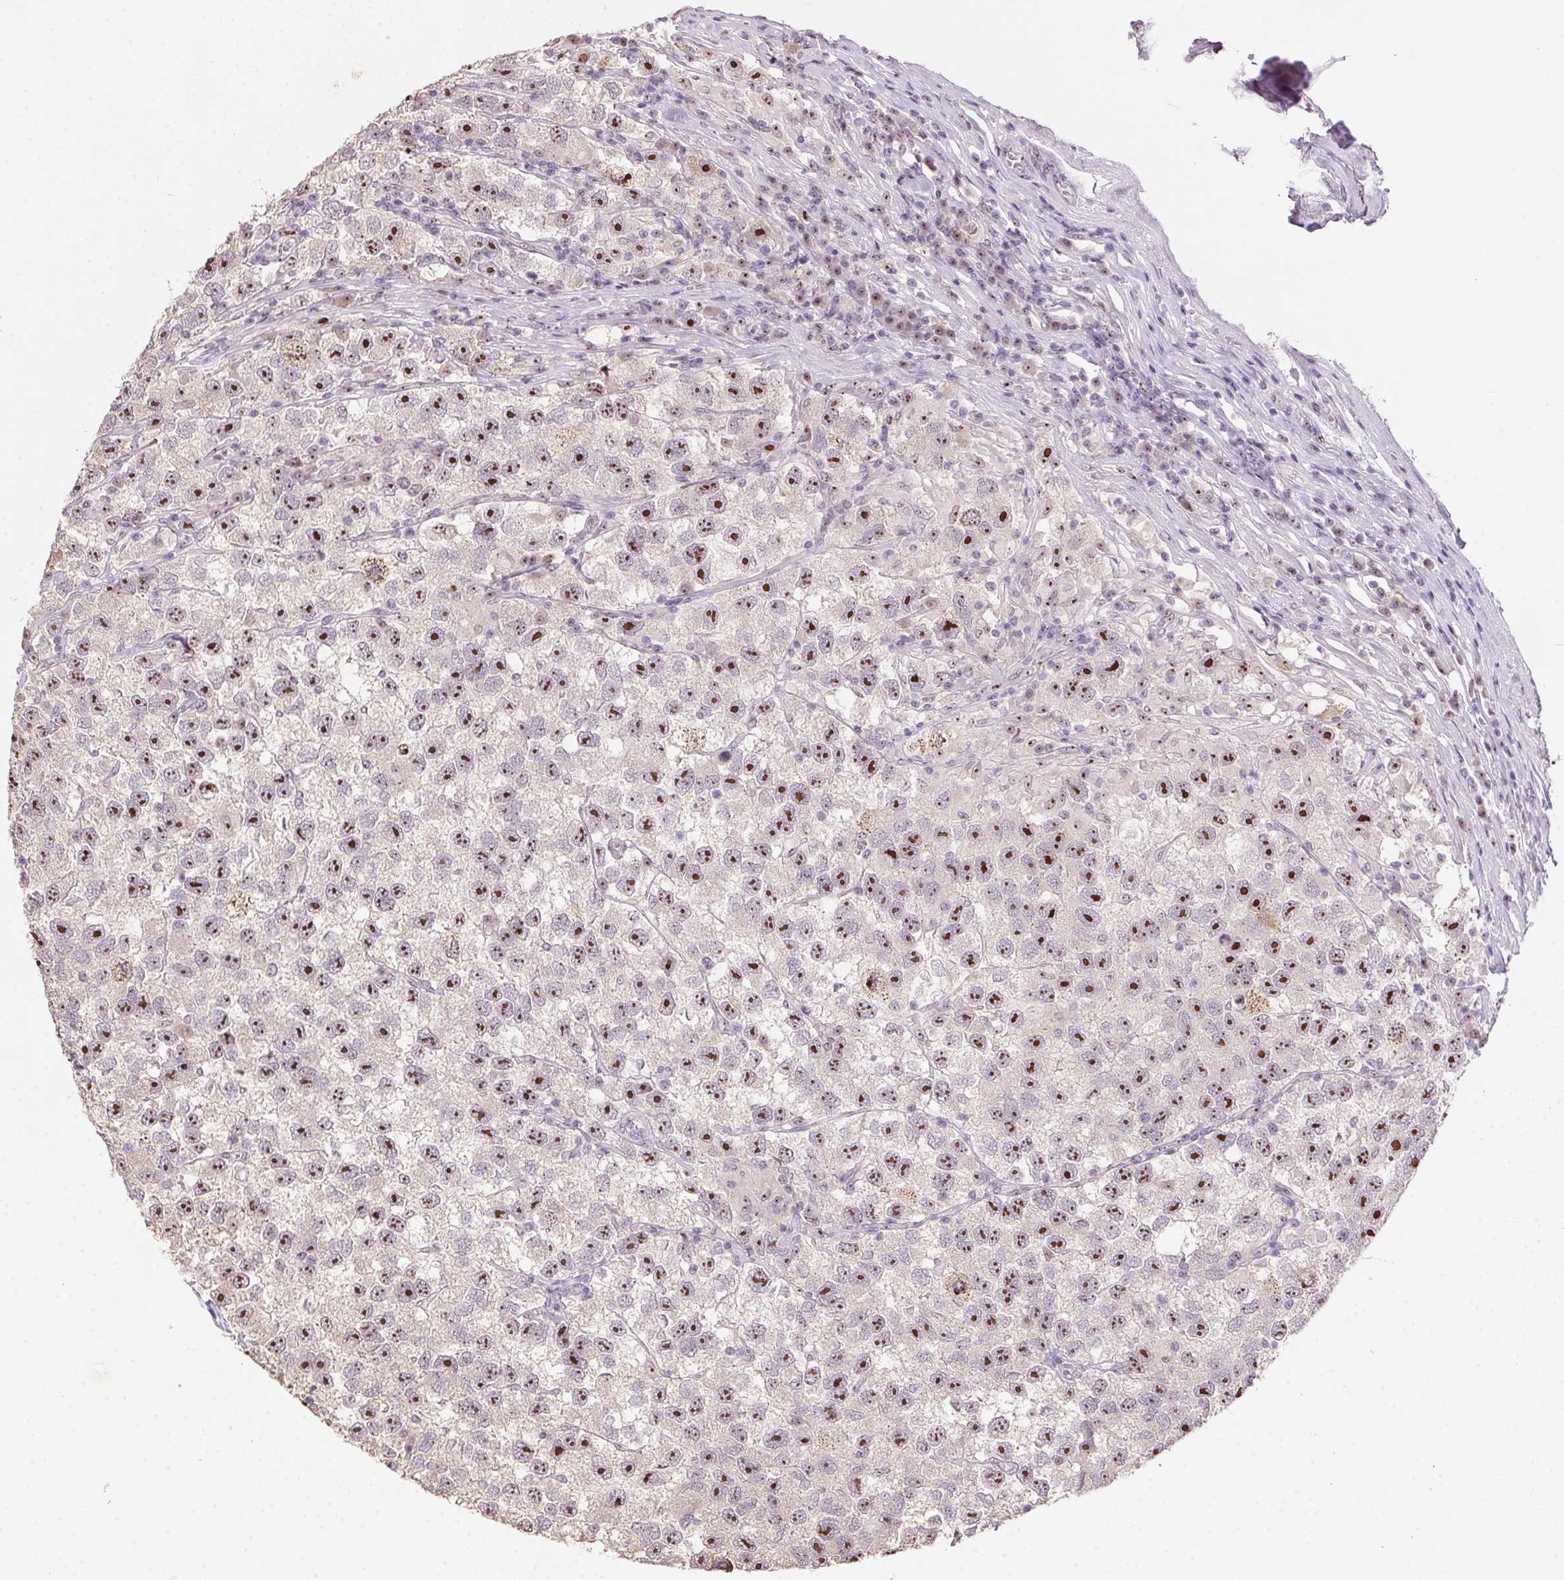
{"staining": {"intensity": "strong", "quantity": "25%-75%", "location": "nuclear"}, "tissue": "testis cancer", "cell_type": "Tumor cells", "image_type": "cancer", "snomed": [{"axis": "morphology", "description": "Seminoma, NOS"}, {"axis": "topography", "description": "Testis"}], "caption": "High-magnification brightfield microscopy of seminoma (testis) stained with DAB (brown) and counterstained with hematoxylin (blue). tumor cells exhibit strong nuclear staining is identified in about25%-75% of cells.", "gene": "BATF2", "patient": {"sex": "male", "age": 26}}